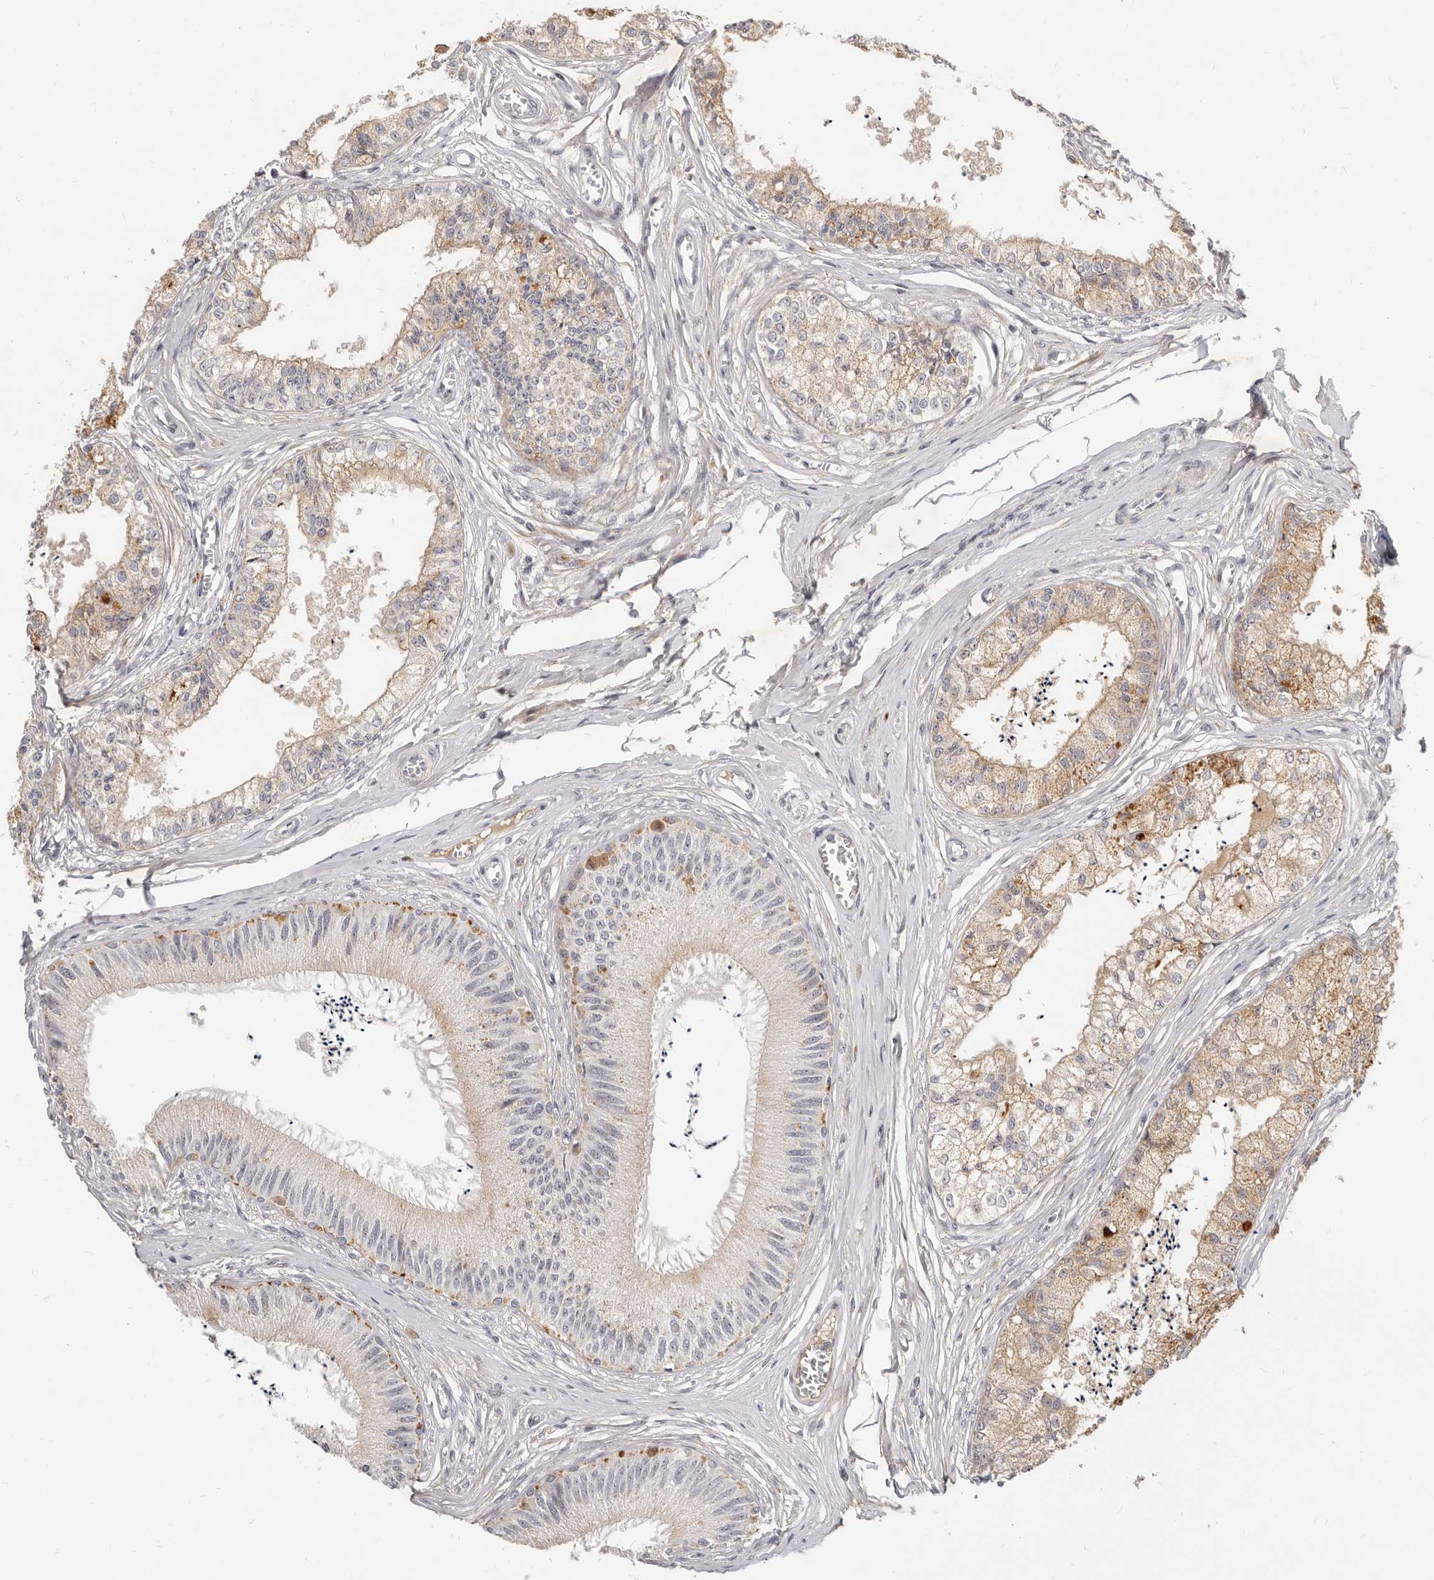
{"staining": {"intensity": "moderate", "quantity": "25%-75%", "location": "cytoplasmic/membranous,nuclear"}, "tissue": "epididymis", "cell_type": "Glandular cells", "image_type": "normal", "snomed": [{"axis": "morphology", "description": "Normal tissue, NOS"}, {"axis": "topography", "description": "Epididymis"}], "caption": "The micrograph displays a brown stain indicating the presence of a protein in the cytoplasmic/membranous,nuclear of glandular cells in epididymis. Using DAB (3,3'-diaminobenzidine) (brown) and hematoxylin (blue) stains, captured at high magnification using brightfield microscopy.", "gene": "MICALL2", "patient": {"sex": "male", "age": 79}}